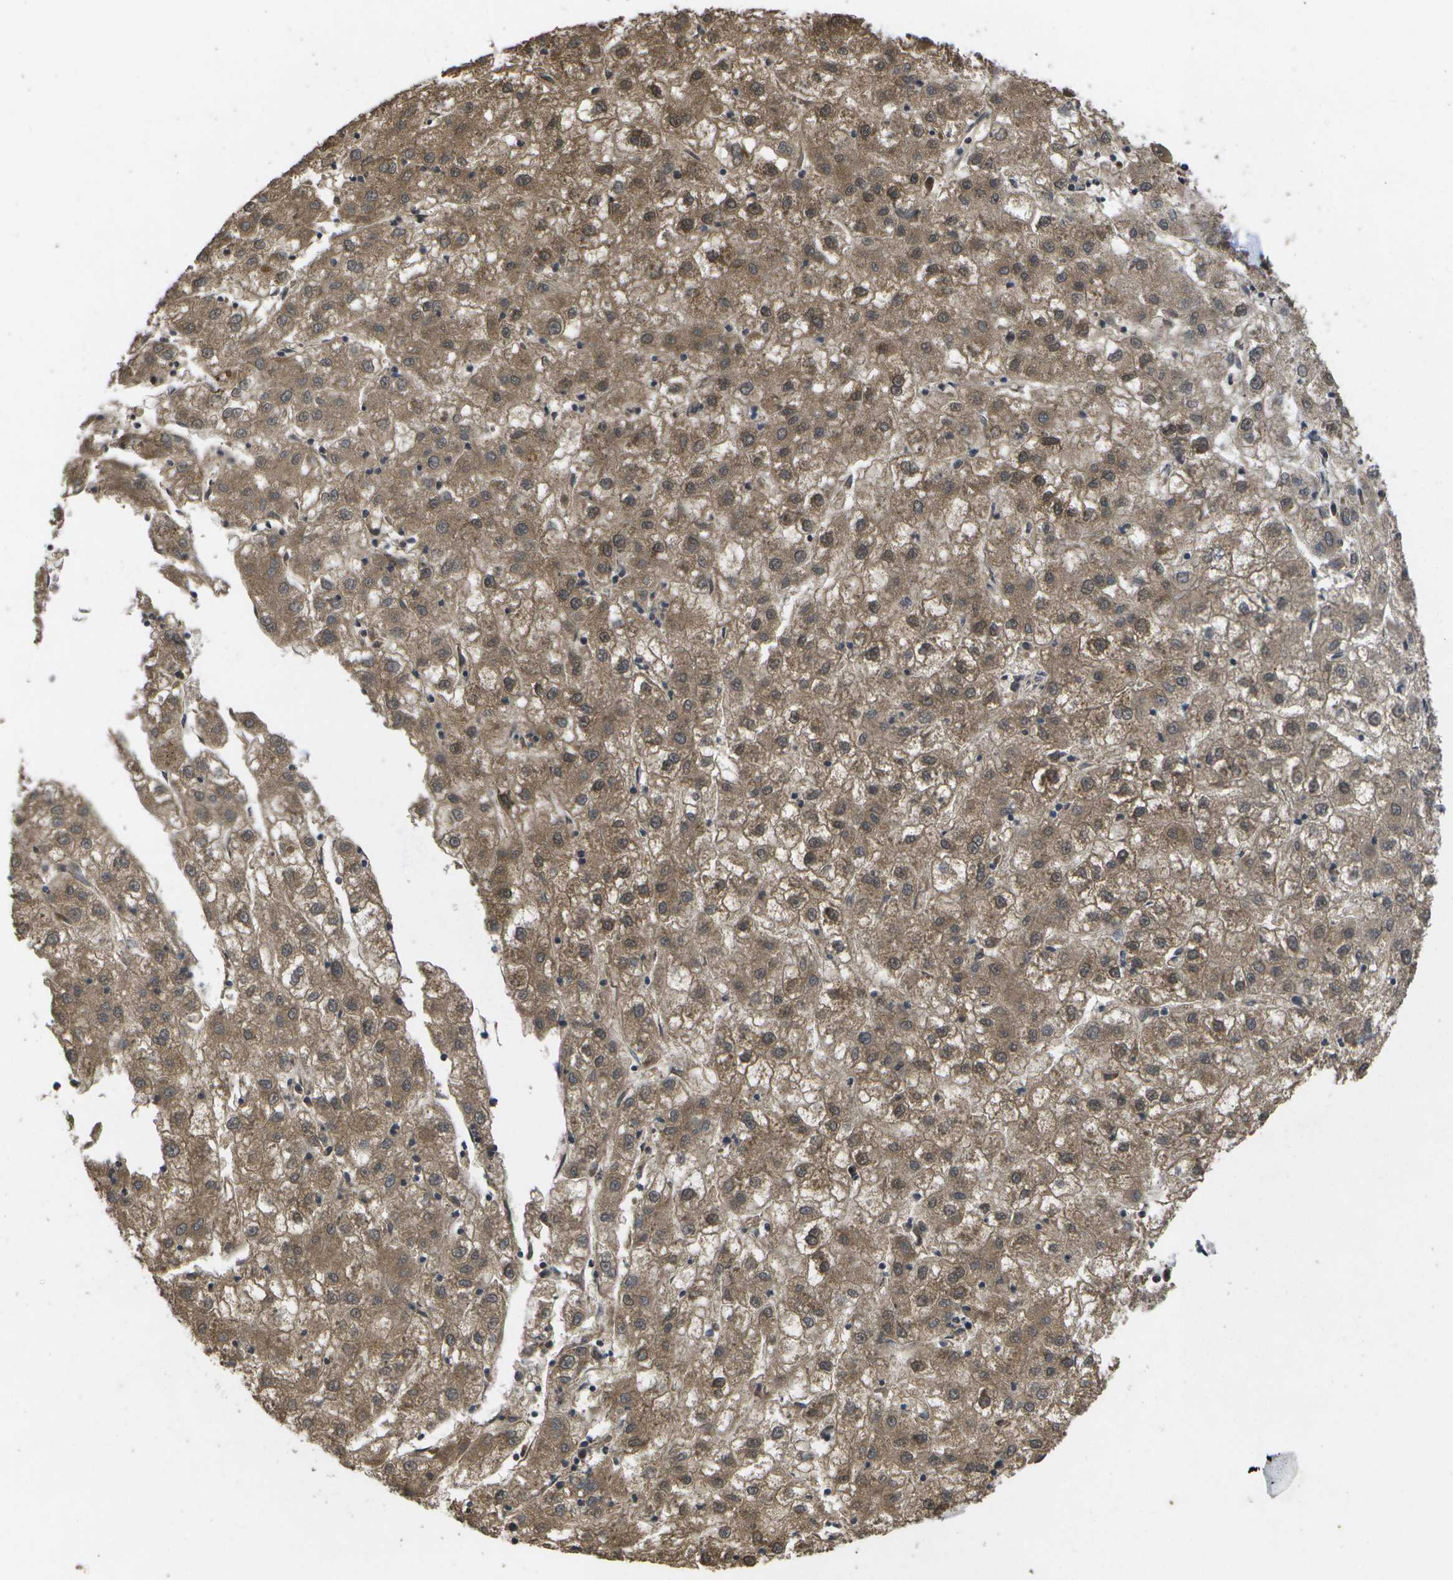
{"staining": {"intensity": "moderate", "quantity": ">75%", "location": "cytoplasmic/membranous,nuclear"}, "tissue": "liver cancer", "cell_type": "Tumor cells", "image_type": "cancer", "snomed": [{"axis": "morphology", "description": "Carcinoma, Hepatocellular, NOS"}, {"axis": "topography", "description": "Liver"}], "caption": "An image of liver cancer (hepatocellular carcinoma) stained for a protein shows moderate cytoplasmic/membranous and nuclear brown staining in tumor cells.", "gene": "ALAS1", "patient": {"sex": "male", "age": 72}}